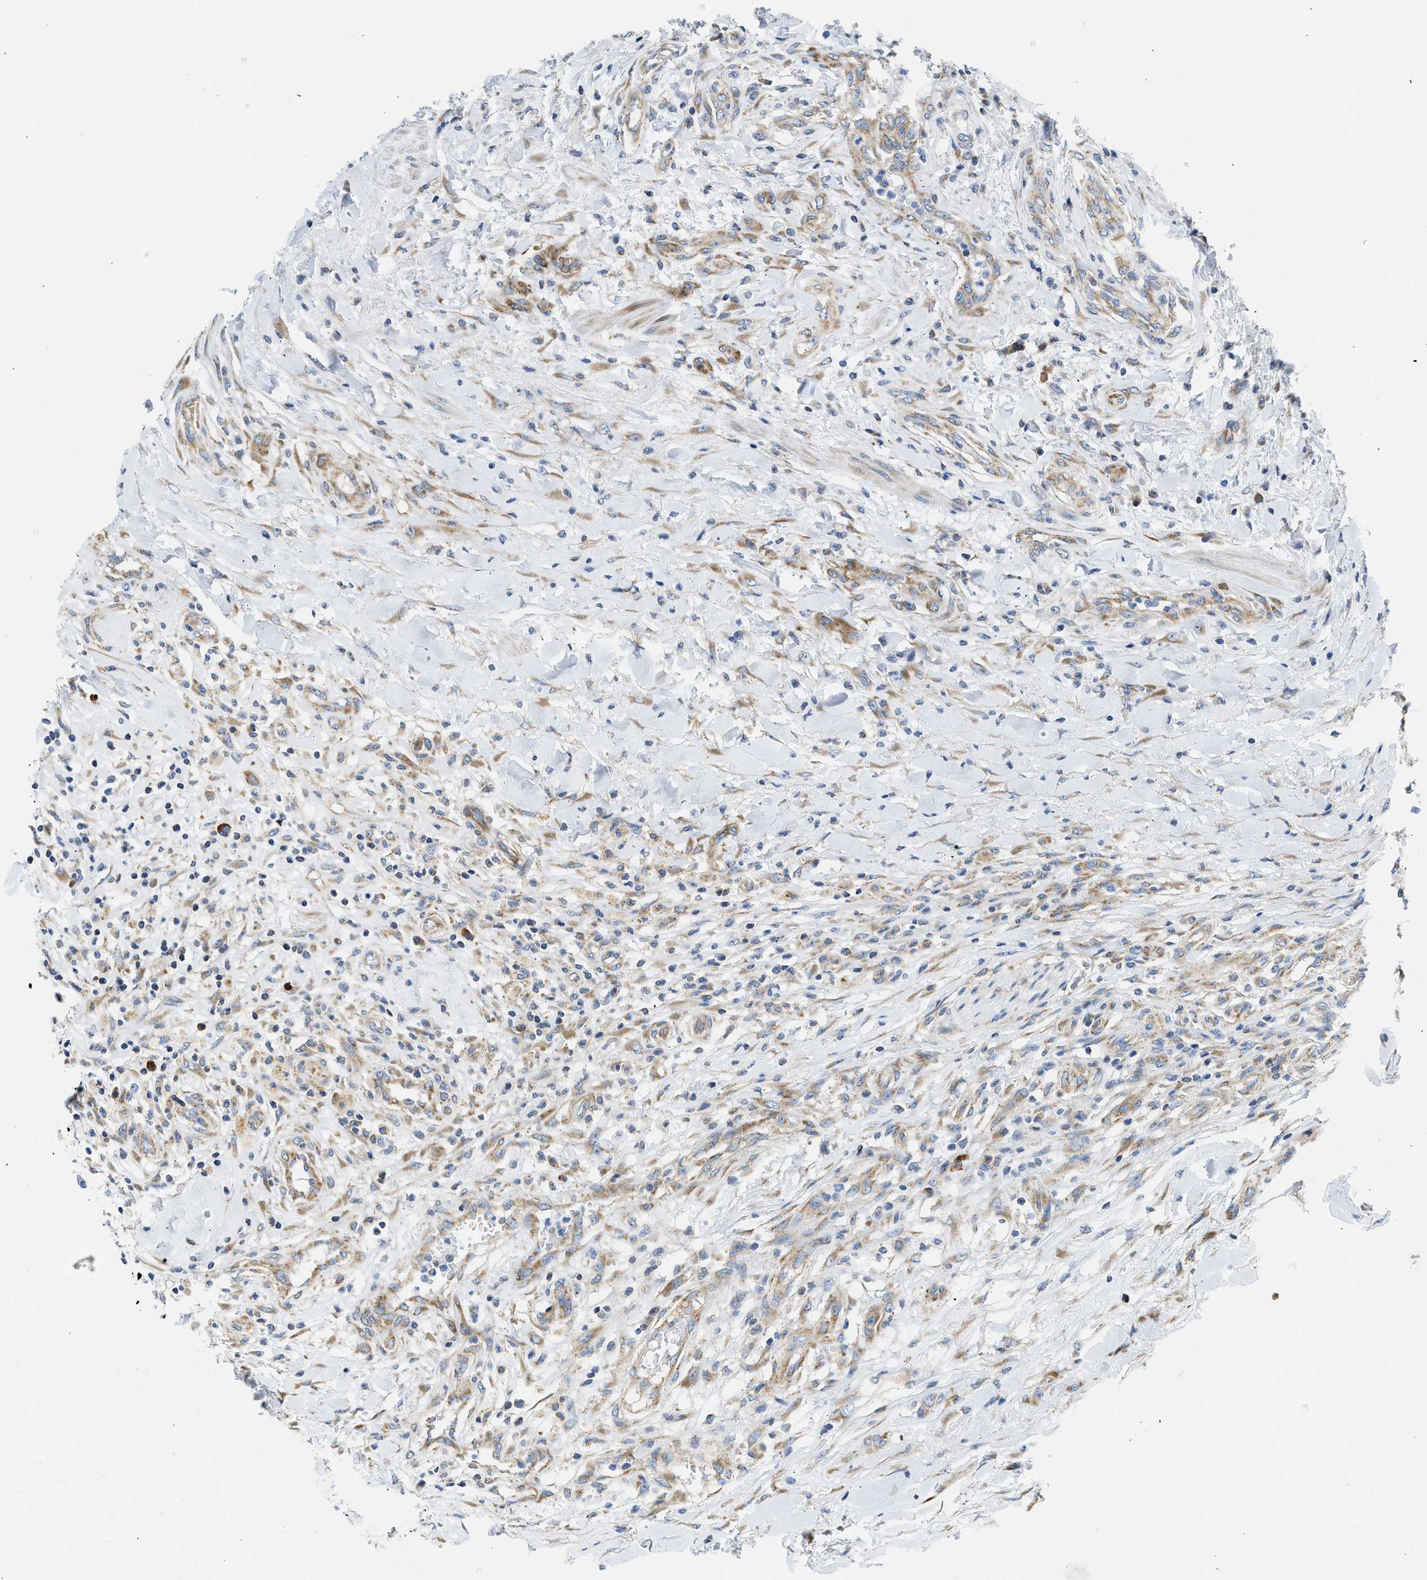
{"staining": {"intensity": "moderate", "quantity": ">75%", "location": "cytoplasmic/membranous"}, "tissue": "testis cancer", "cell_type": "Tumor cells", "image_type": "cancer", "snomed": [{"axis": "morphology", "description": "Seminoma, NOS"}, {"axis": "topography", "description": "Testis"}], "caption": "The image demonstrates a brown stain indicating the presence of a protein in the cytoplasmic/membranous of tumor cells in testis cancer. (DAB IHC, brown staining for protein, blue staining for nuclei).", "gene": "CAMKK2", "patient": {"sex": "male", "age": 59}}